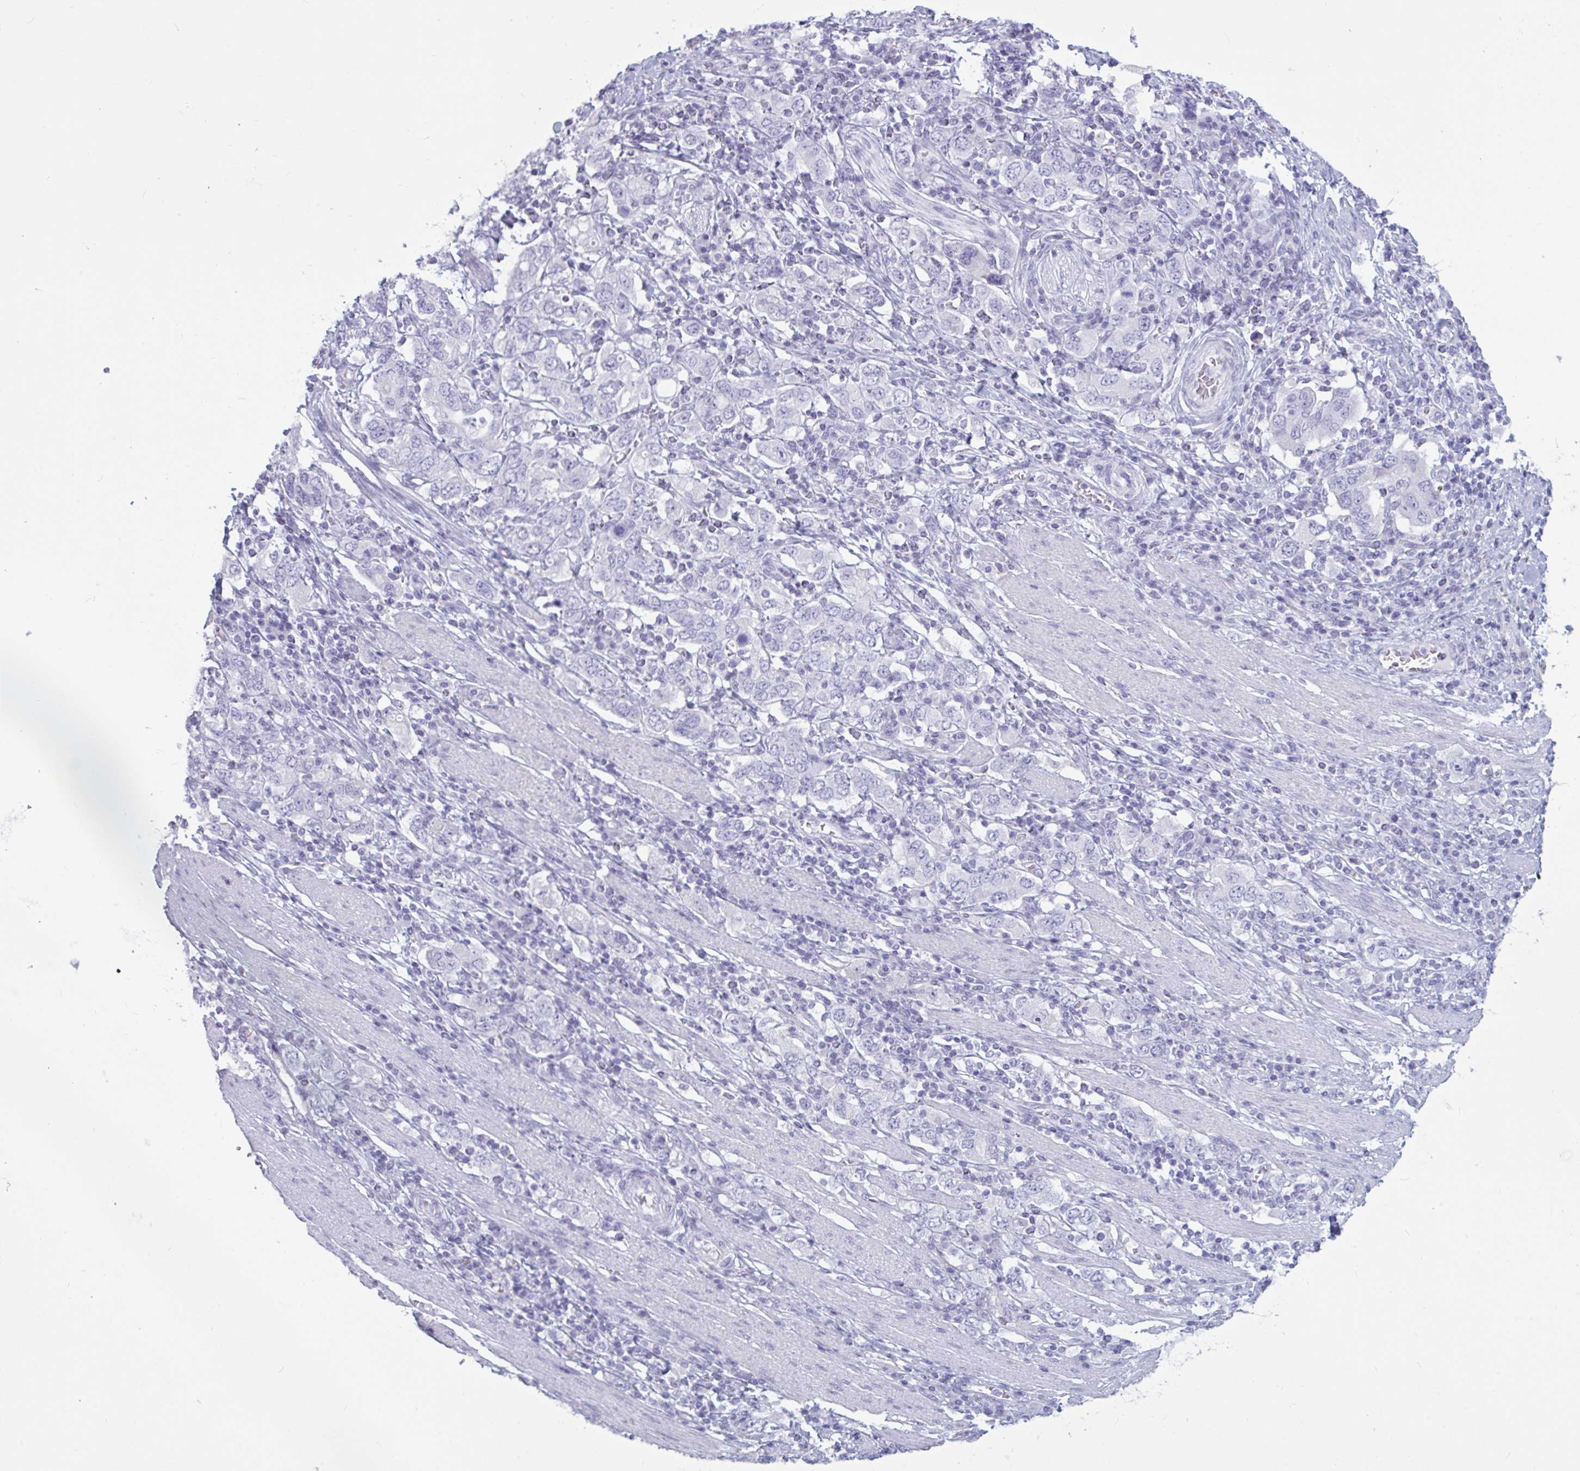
{"staining": {"intensity": "negative", "quantity": "none", "location": "none"}, "tissue": "stomach cancer", "cell_type": "Tumor cells", "image_type": "cancer", "snomed": [{"axis": "morphology", "description": "Adenocarcinoma, NOS"}, {"axis": "topography", "description": "Stomach, upper"}, {"axis": "topography", "description": "Stomach"}], "caption": "This is an IHC micrograph of stomach cancer. There is no positivity in tumor cells.", "gene": "BBS10", "patient": {"sex": "male", "age": 62}}